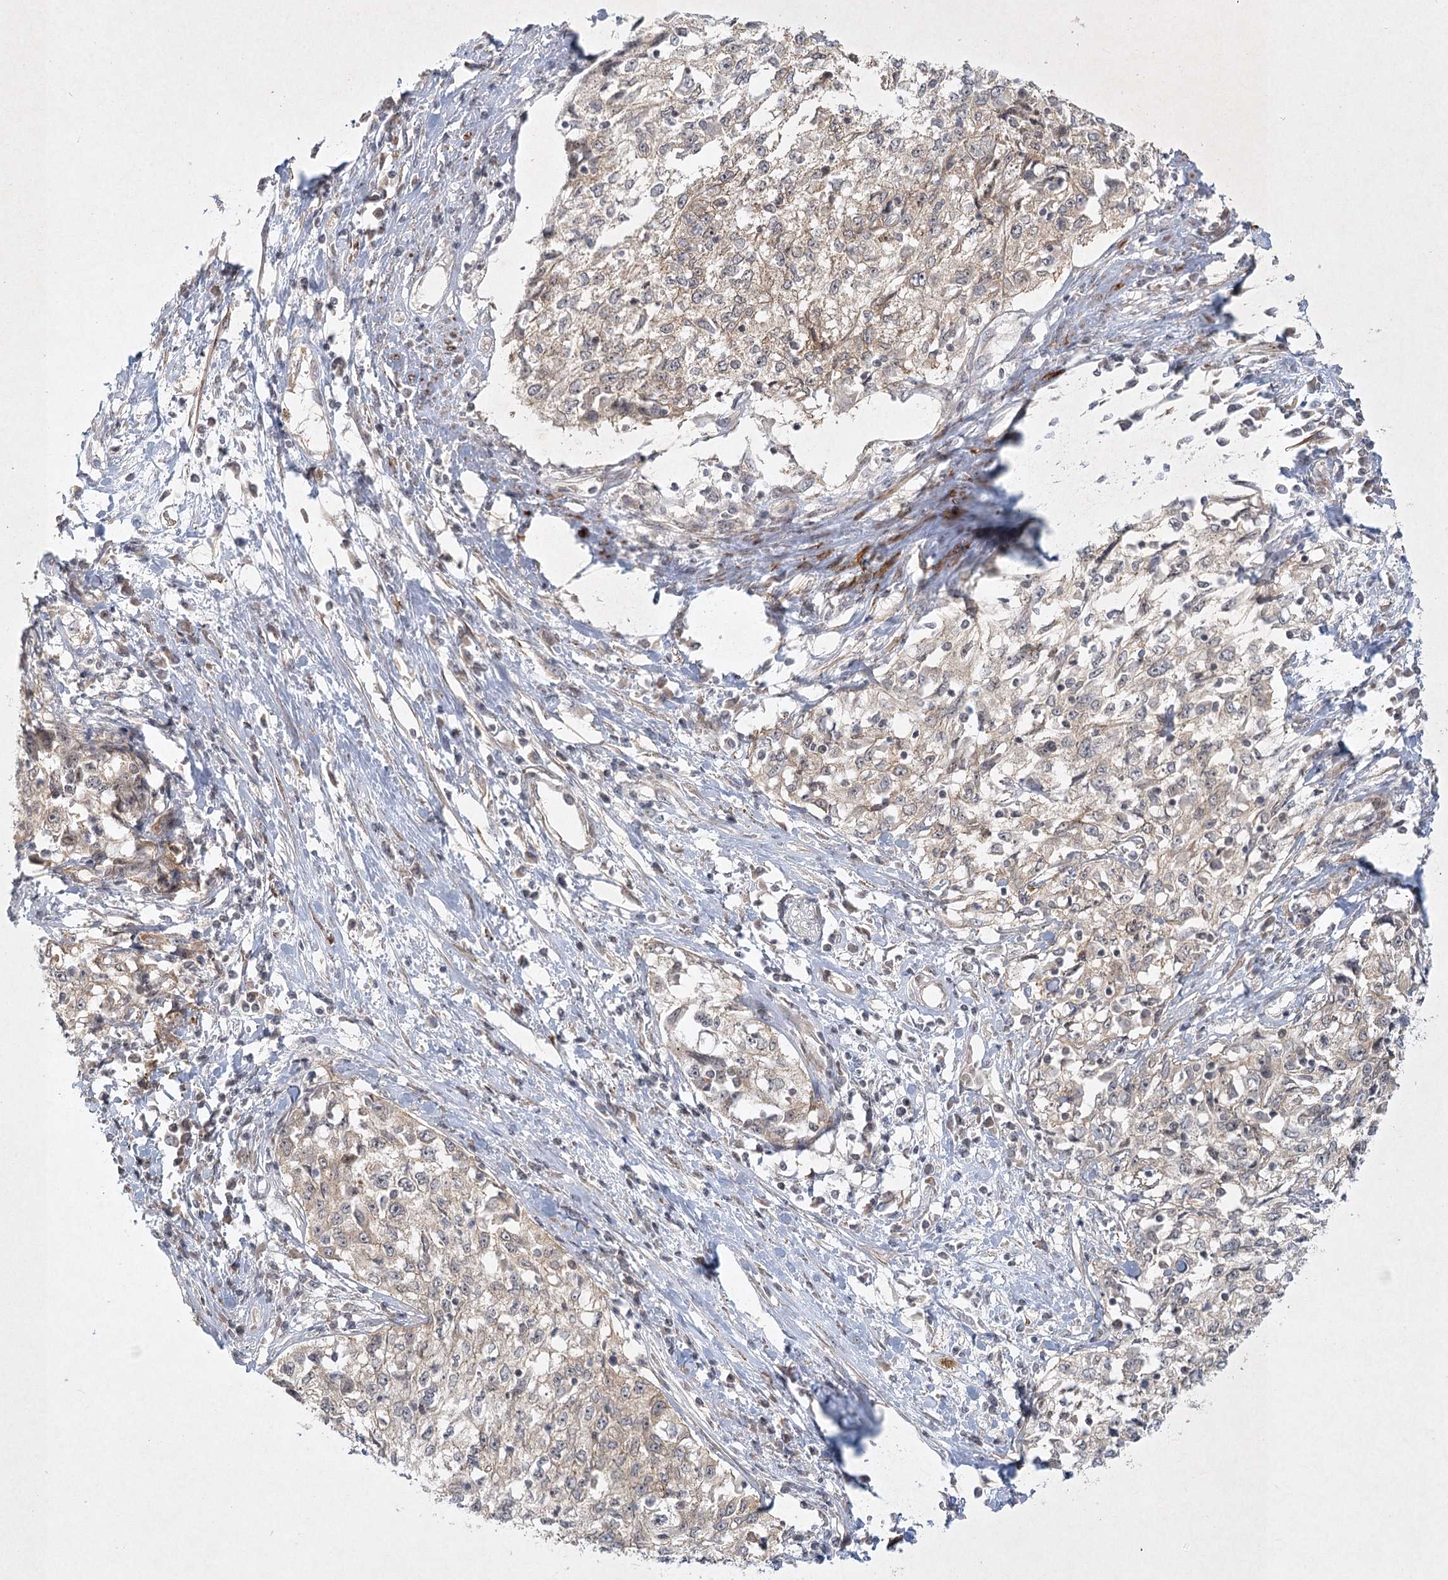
{"staining": {"intensity": "weak", "quantity": "25%-75%", "location": "cytoplasmic/membranous"}, "tissue": "cervical cancer", "cell_type": "Tumor cells", "image_type": "cancer", "snomed": [{"axis": "morphology", "description": "Squamous cell carcinoma, NOS"}, {"axis": "topography", "description": "Cervix"}], "caption": "Protein staining of cervical cancer tissue exhibits weak cytoplasmic/membranous staining in about 25%-75% of tumor cells.", "gene": "SH2D3A", "patient": {"sex": "female", "age": 57}}